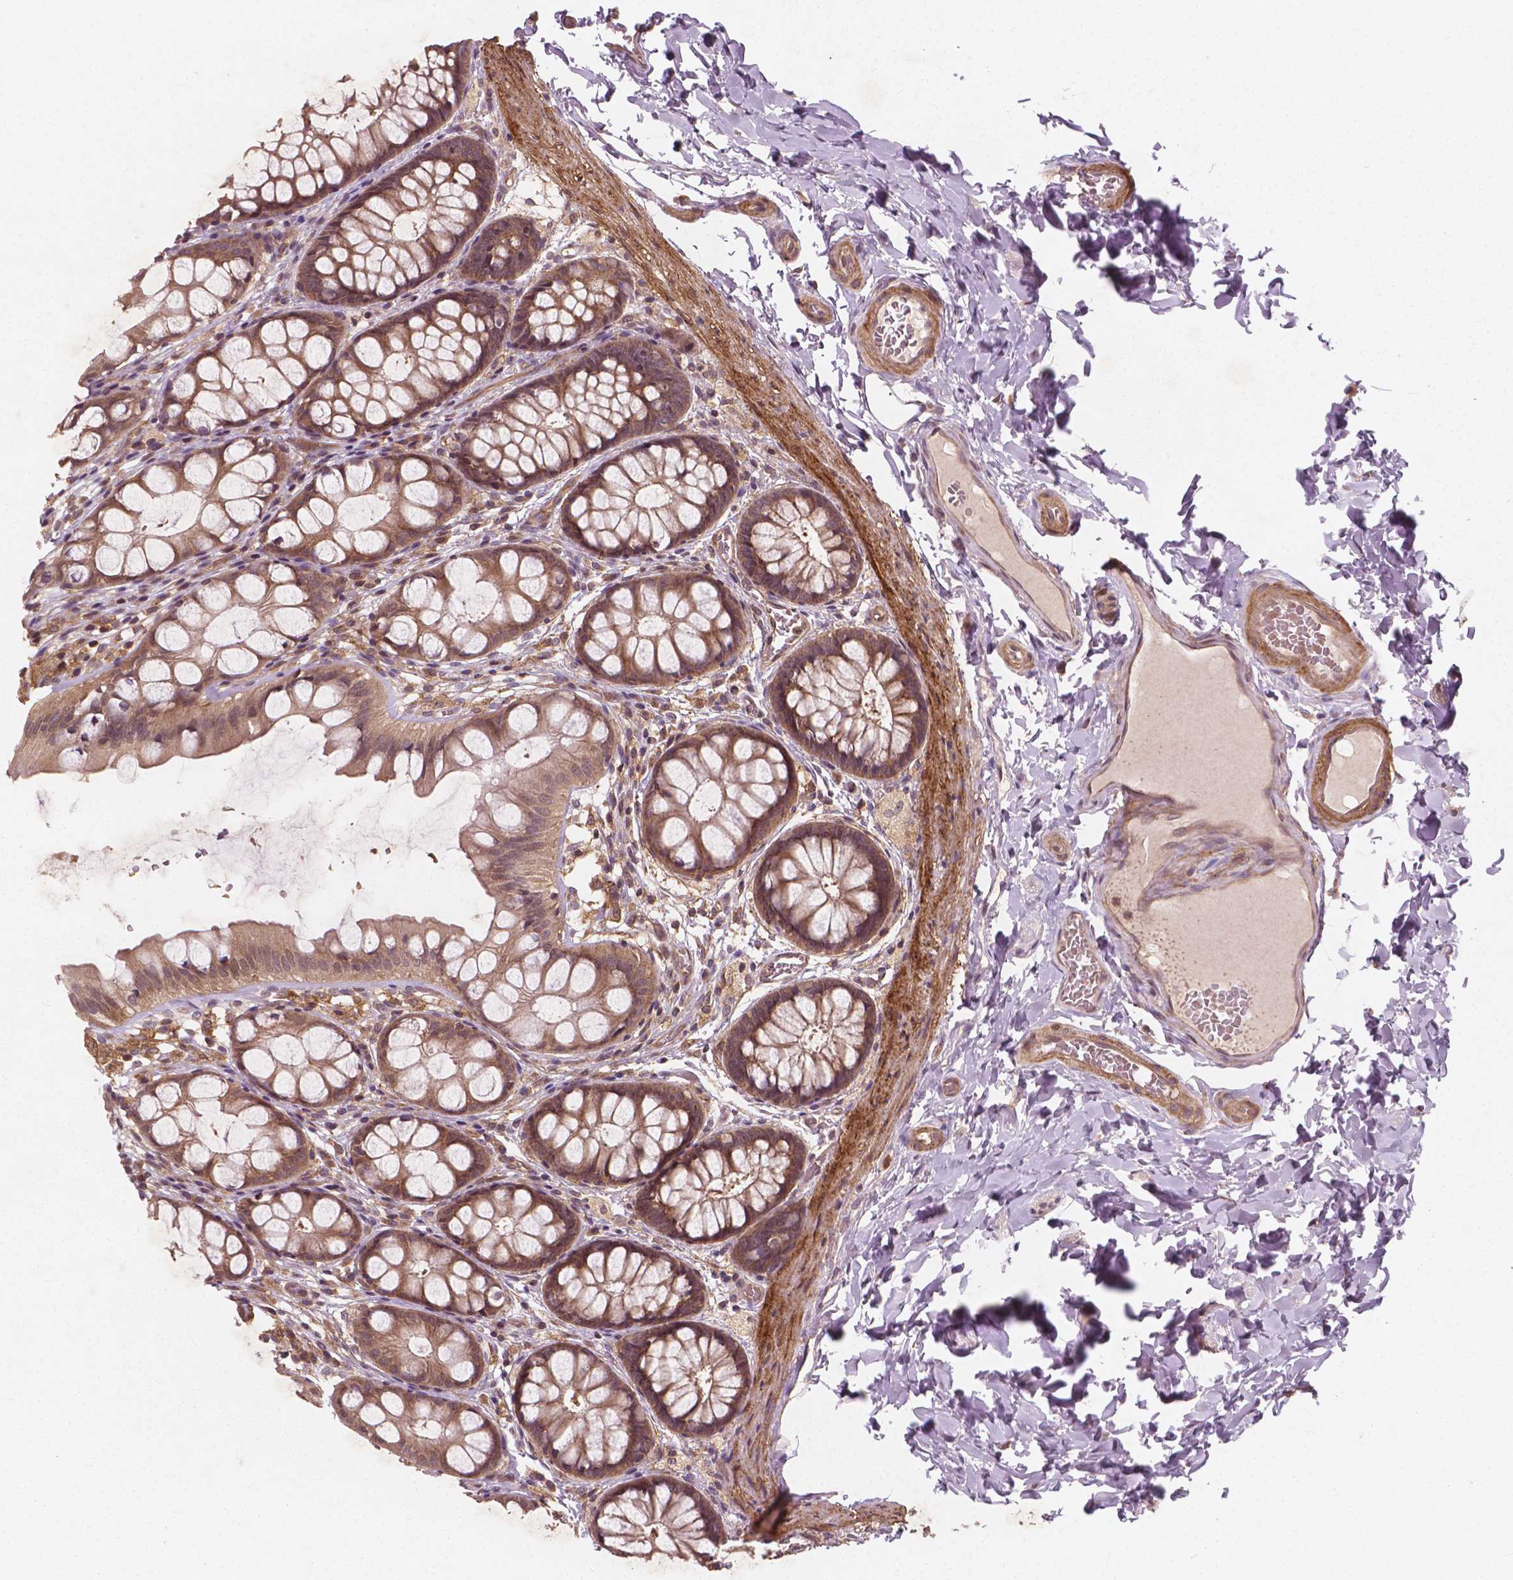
{"staining": {"intensity": "weak", "quantity": ">75%", "location": "cytoplasmic/membranous"}, "tissue": "colon", "cell_type": "Endothelial cells", "image_type": "normal", "snomed": [{"axis": "morphology", "description": "Normal tissue, NOS"}, {"axis": "topography", "description": "Colon"}], "caption": "A brown stain shows weak cytoplasmic/membranous positivity of a protein in endothelial cells of normal colon.", "gene": "CYFIP1", "patient": {"sex": "male", "age": 47}}